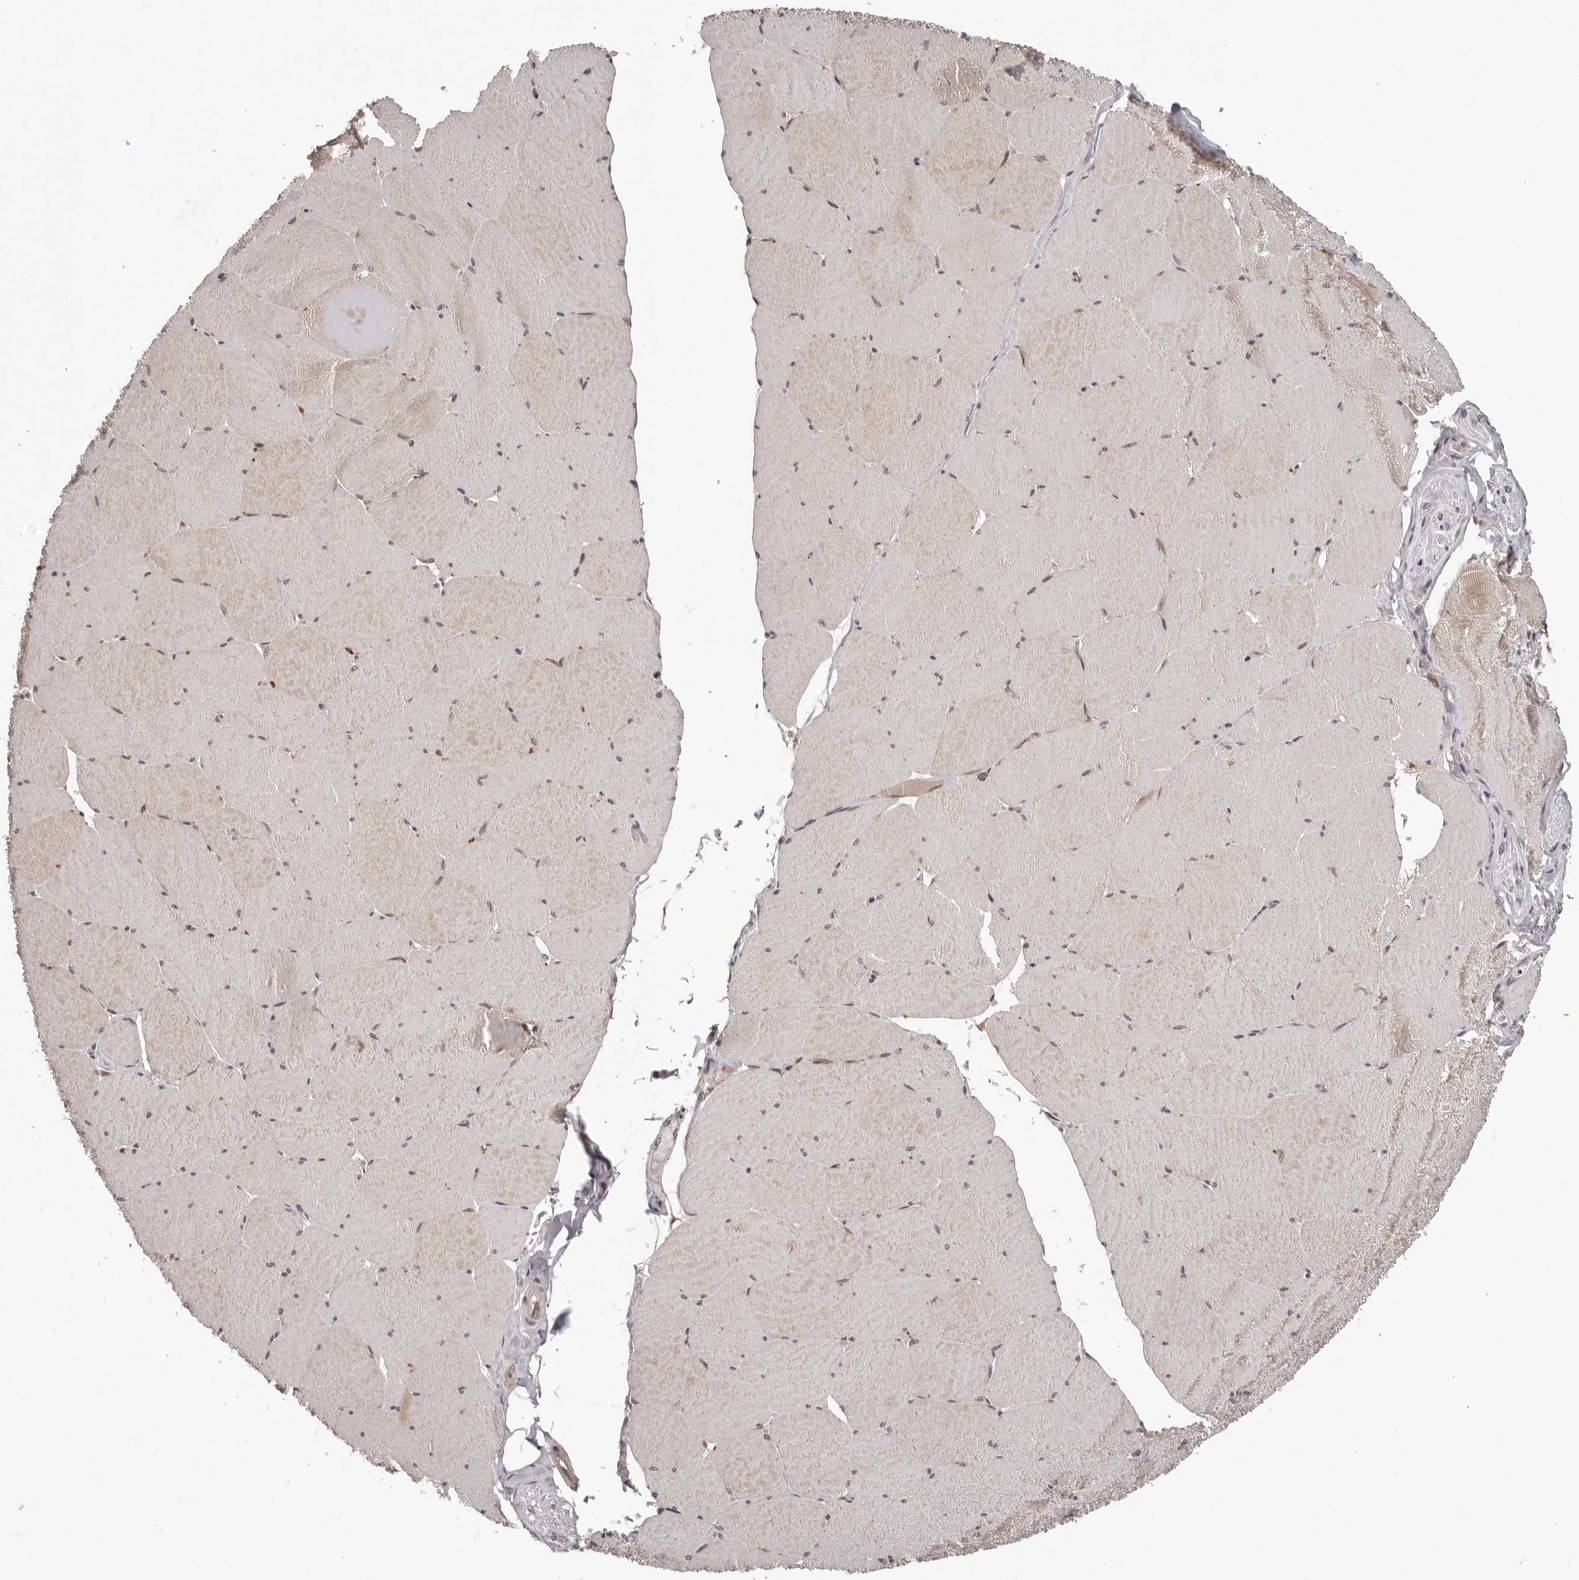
{"staining": {"intensity": "moderate", "quantity": "<25%", "location": "cytoplasmic/membranous"}, "tissue": "skeletal muscle", "cell_type": "Myocytes", "image_type": "normal", "snomed": [{"axis": "morphology", "description": "Normal tissue, NOS"}, {"axis": "topography", "description": "Skeletal muscle"}, {"axis": "topography", "description": "Head-Neck"}], "caption": "Protein analysis of benign skeletal muscle reveals moderate cytoplasmic/membranous positivity in about <25% of myocytes.", "gene": "TBX5", "patient": {"sex": "male", "age": 66}}